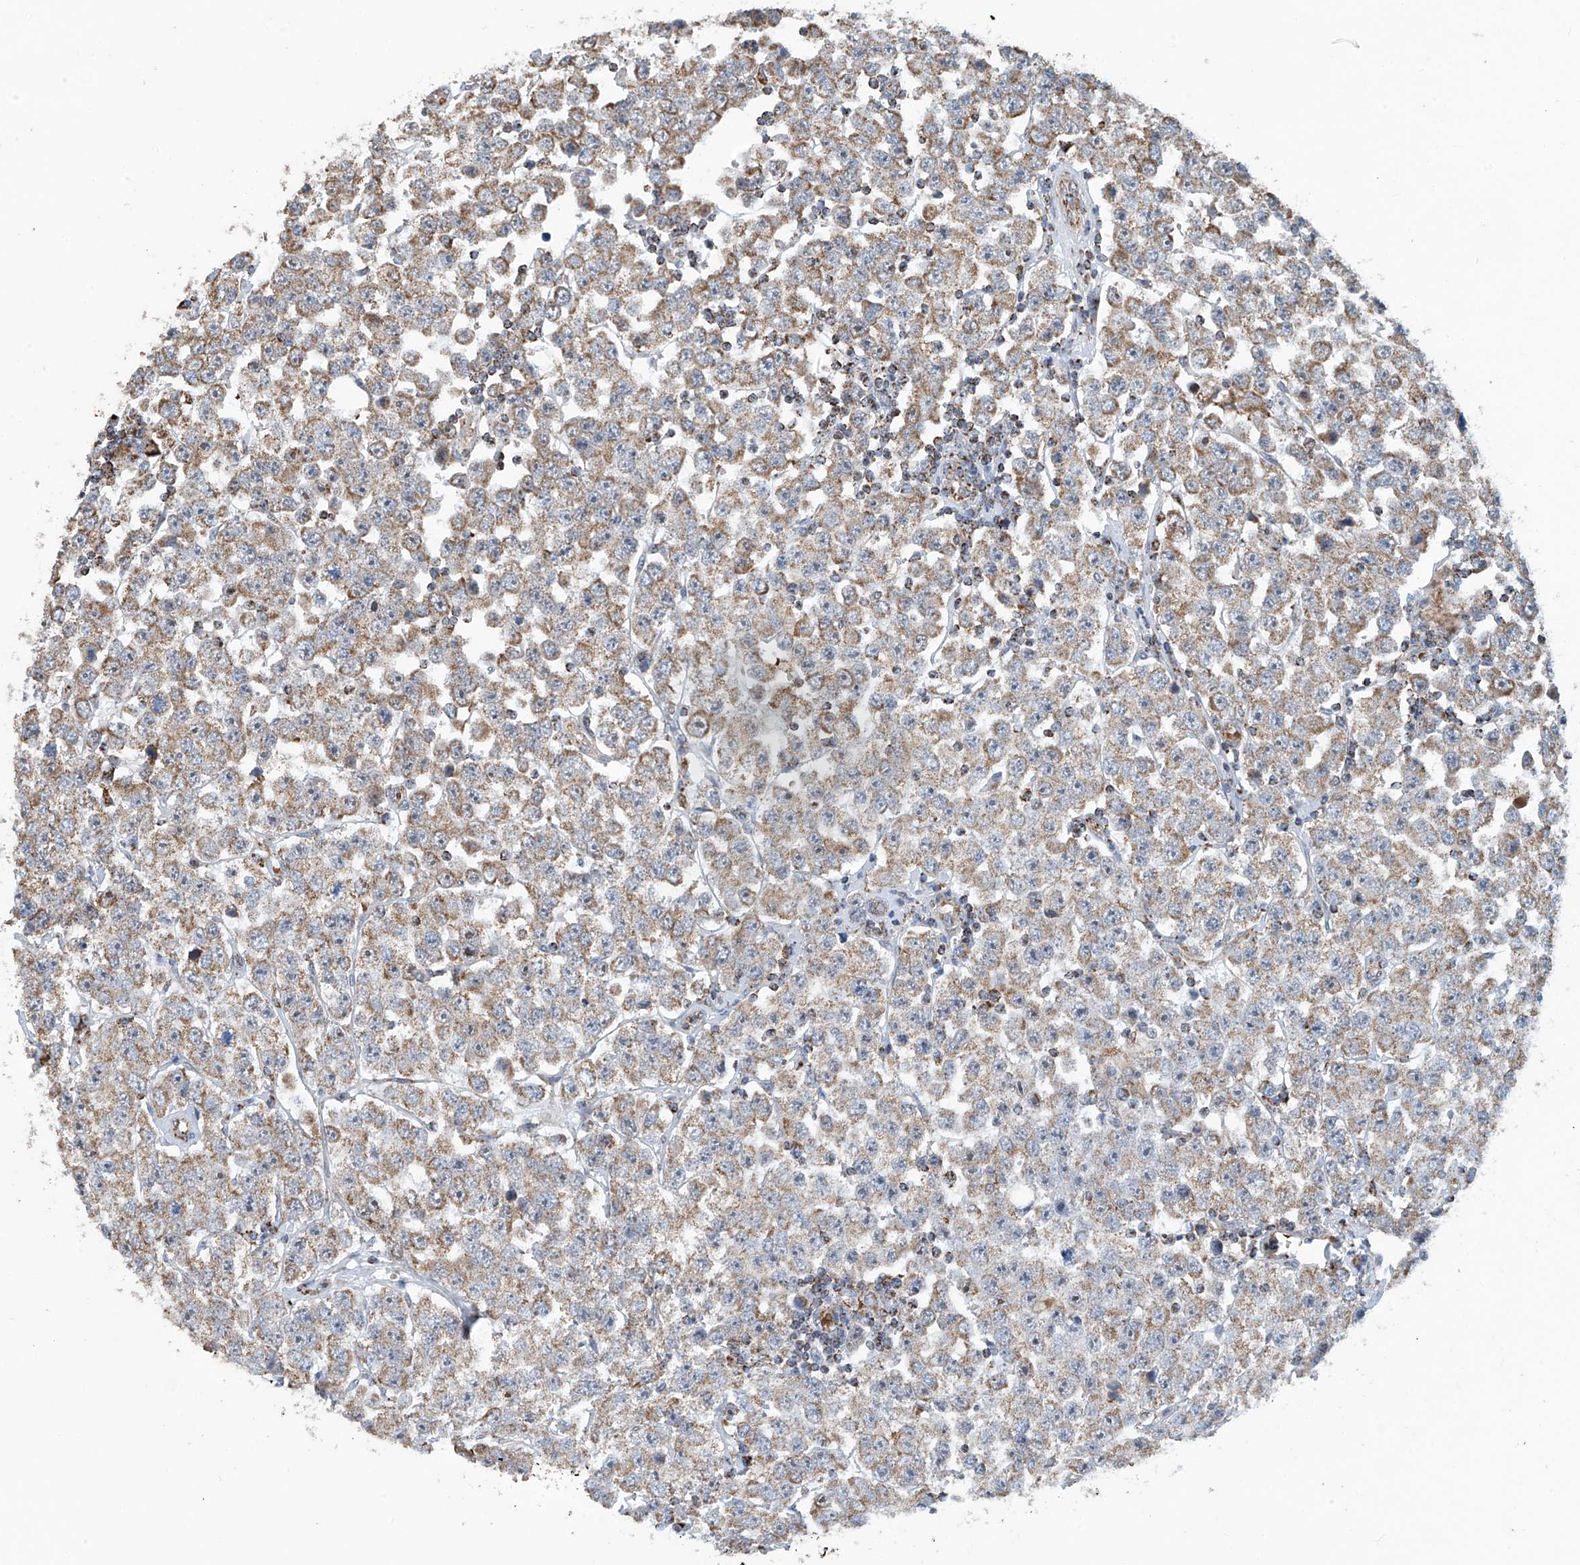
{"staining": {"intensity": "moderate", "quantity": ">75%", "location": "cytoplasmic/membranous"}, "tissue": "testis cancer", "cell_type": "Tumor cells", "image_type": "cancer", "snomed": [{"axis": "morphology", "description": "Seminoma, NOS"}, {"axis": "topography", "description": "Testis"}], "caption": "Moderate cytoplasmic/membranous positivity for a protein is identified in approximately >75% of tumor cells of seminoma (testis) using immunohistochemistry (IHC).", "gene": "COMMD1", "patient": {"sex": "male", "age": 28}}